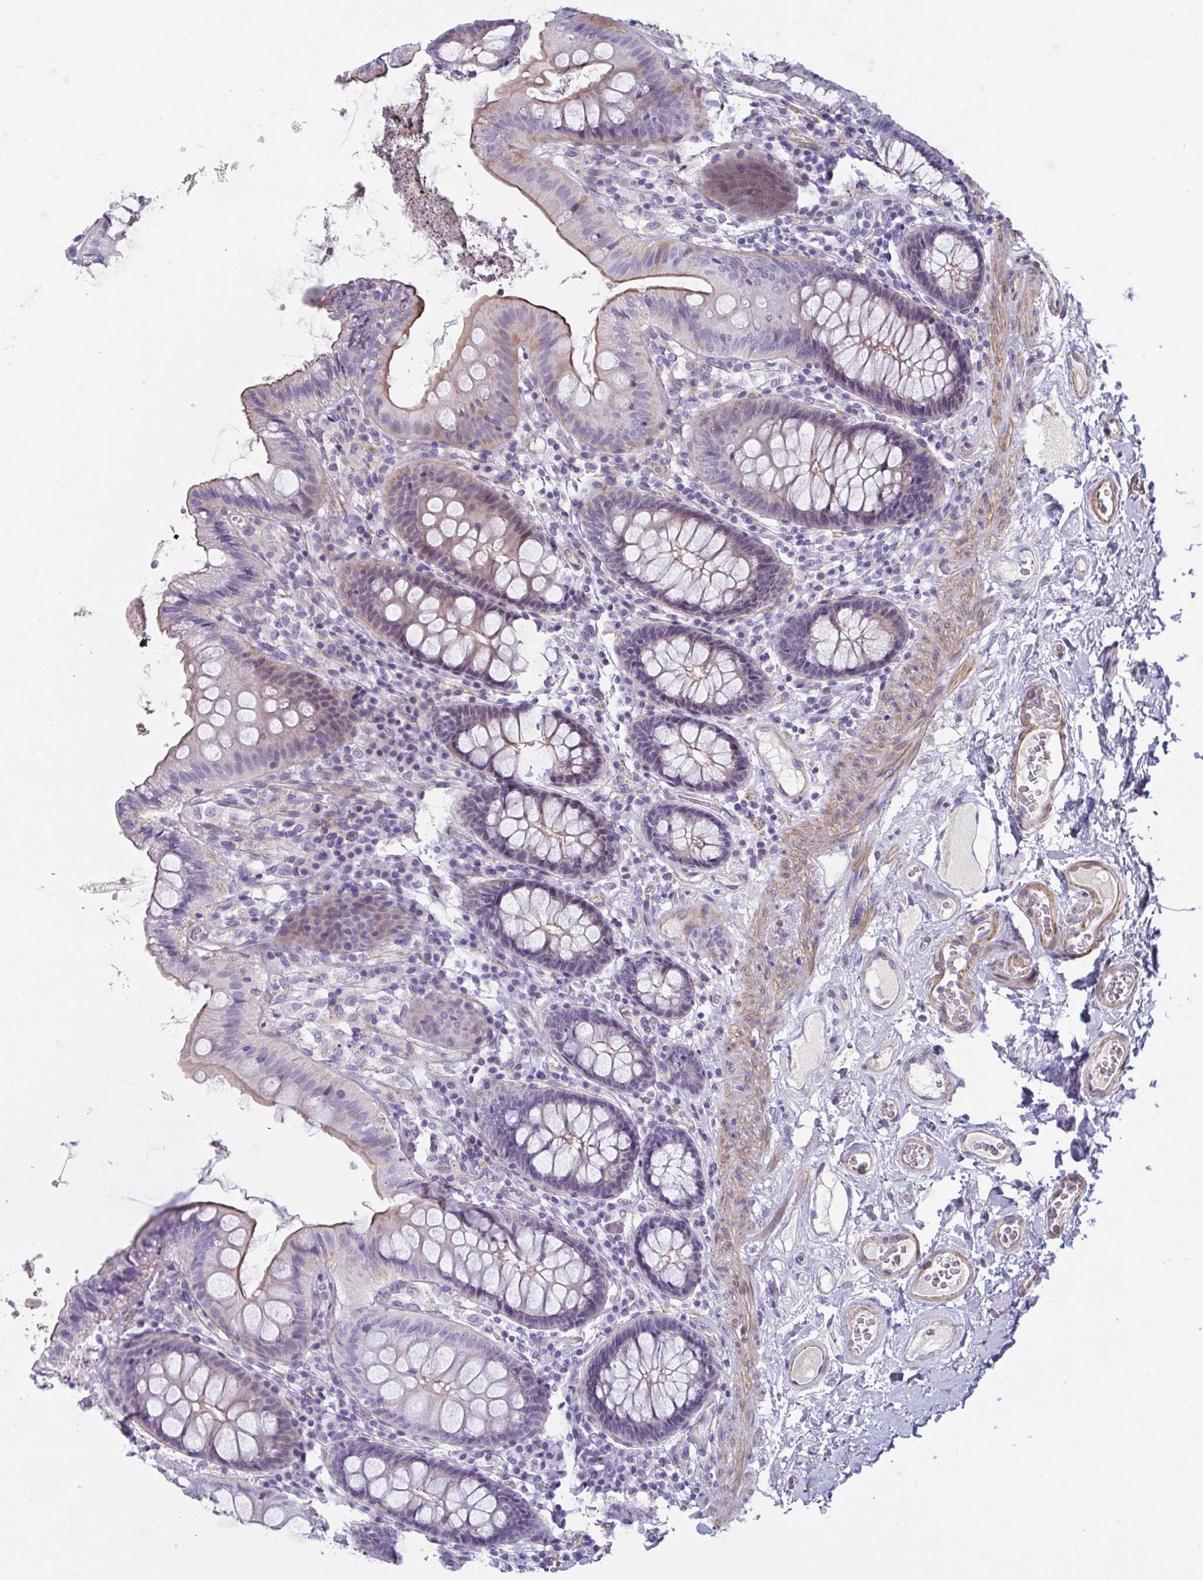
{"staining": {"intensity": "negative", "quantity": "none", "location": "none"}, "tissue": "colon", "cell_type": "Endothelial cells", "image_type": "normal", "snomed": [{"axis": "morphology", "description": "Normal tissue, NOS"}, {"axis": "topography", "description": "Colon"}], "caption": "IHC image of normal colon: human colon stained with DAB (3,3'-diaminobenzidine) reveals no significant protein expression in endothelial cells.", "gene": "OR5P3", "patient": {"sex": "male", "age": 84}}